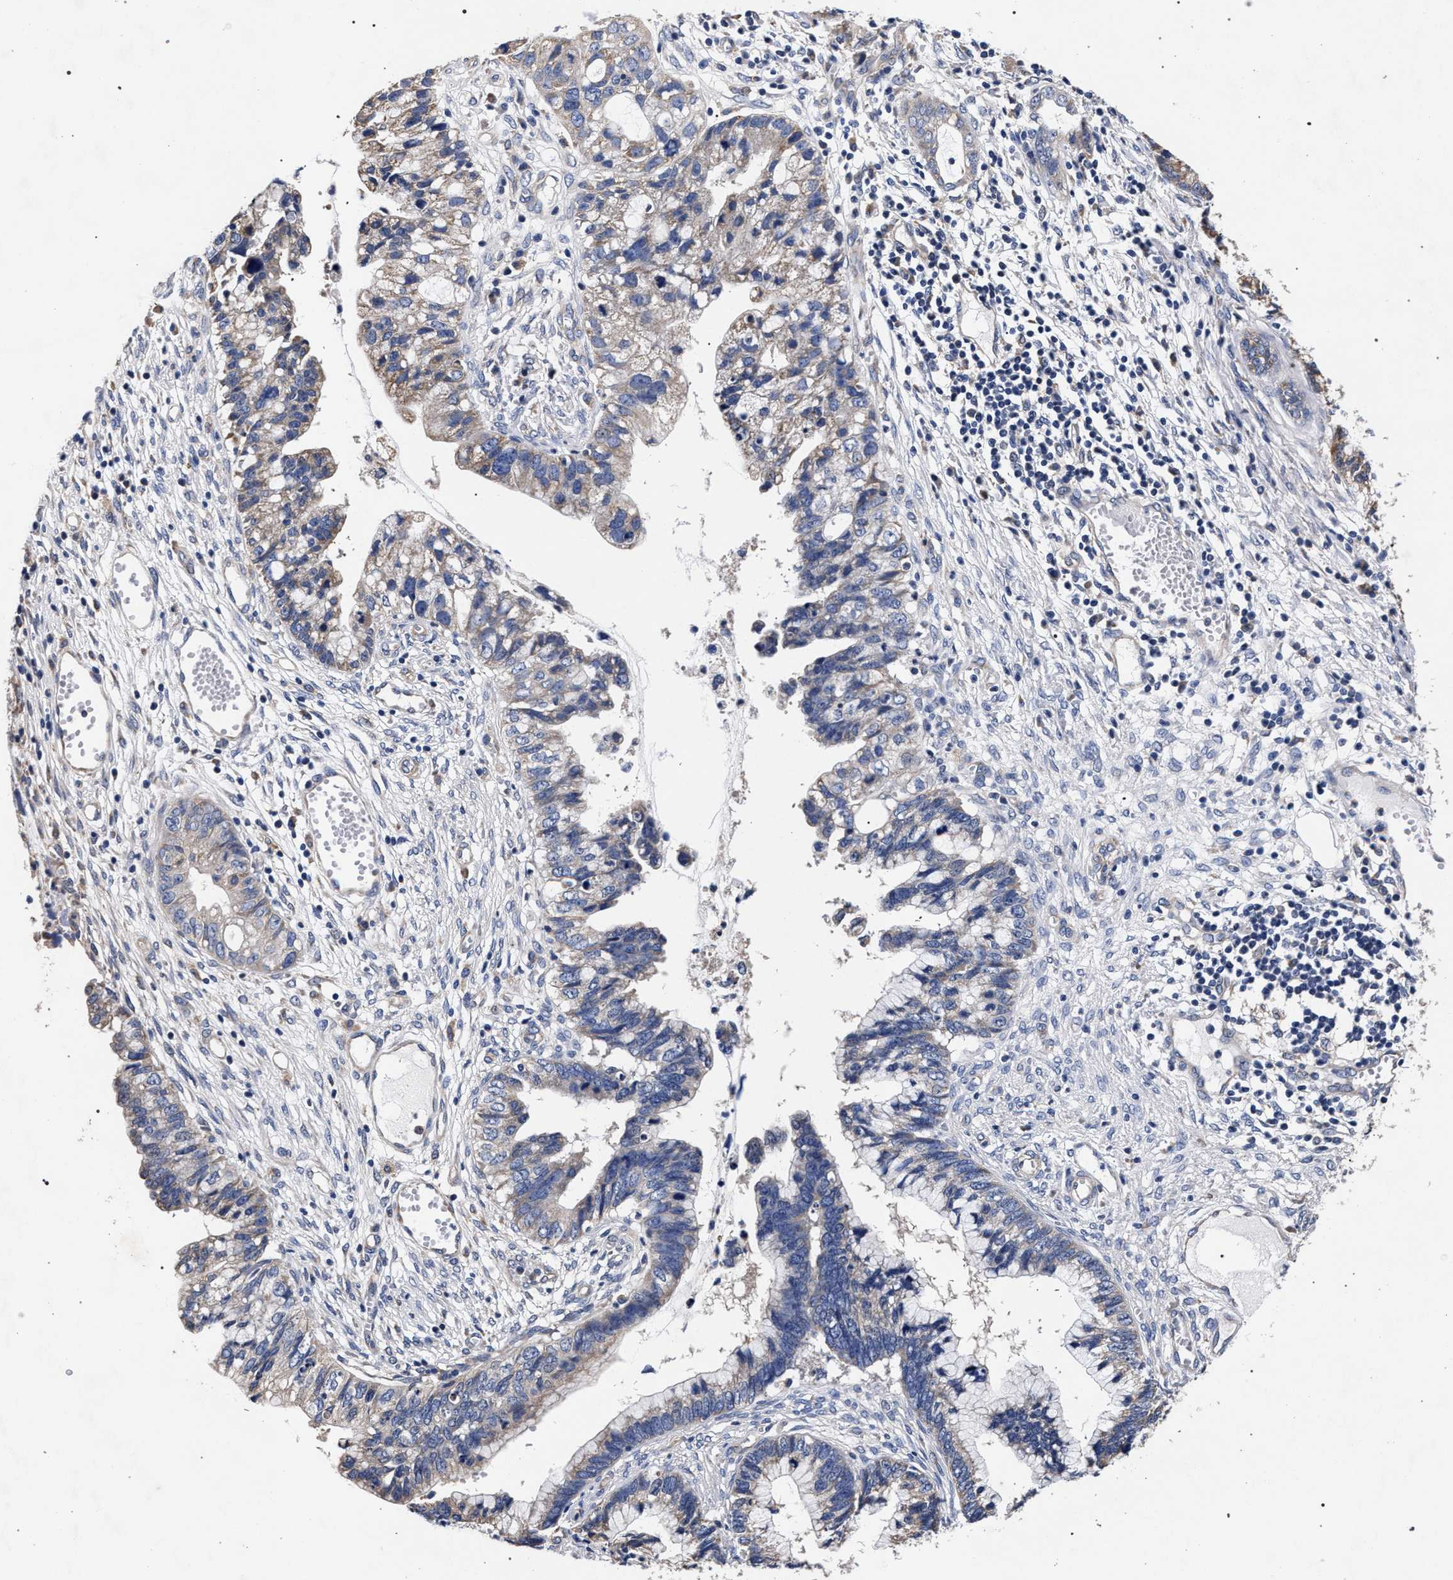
{"staining": {"intensity": "weak", "quantity": "<25%", "location": "cytoplasmic/membranous"}, "tissue": "cervical cancer", "cell_type": "Tumor cells", "image_type": "cancer", "snomed": [{"axis": "morphology", "description": "Adenocarcinoma, NOS"}, {"axis": "topography", "description": "Cervix"}], "caption": "Tumor cells are negative for protein expression in human cervical adenocarcinoma.", "gene": "CFAP95", "patient": {"sex": "female", "age": 44}}